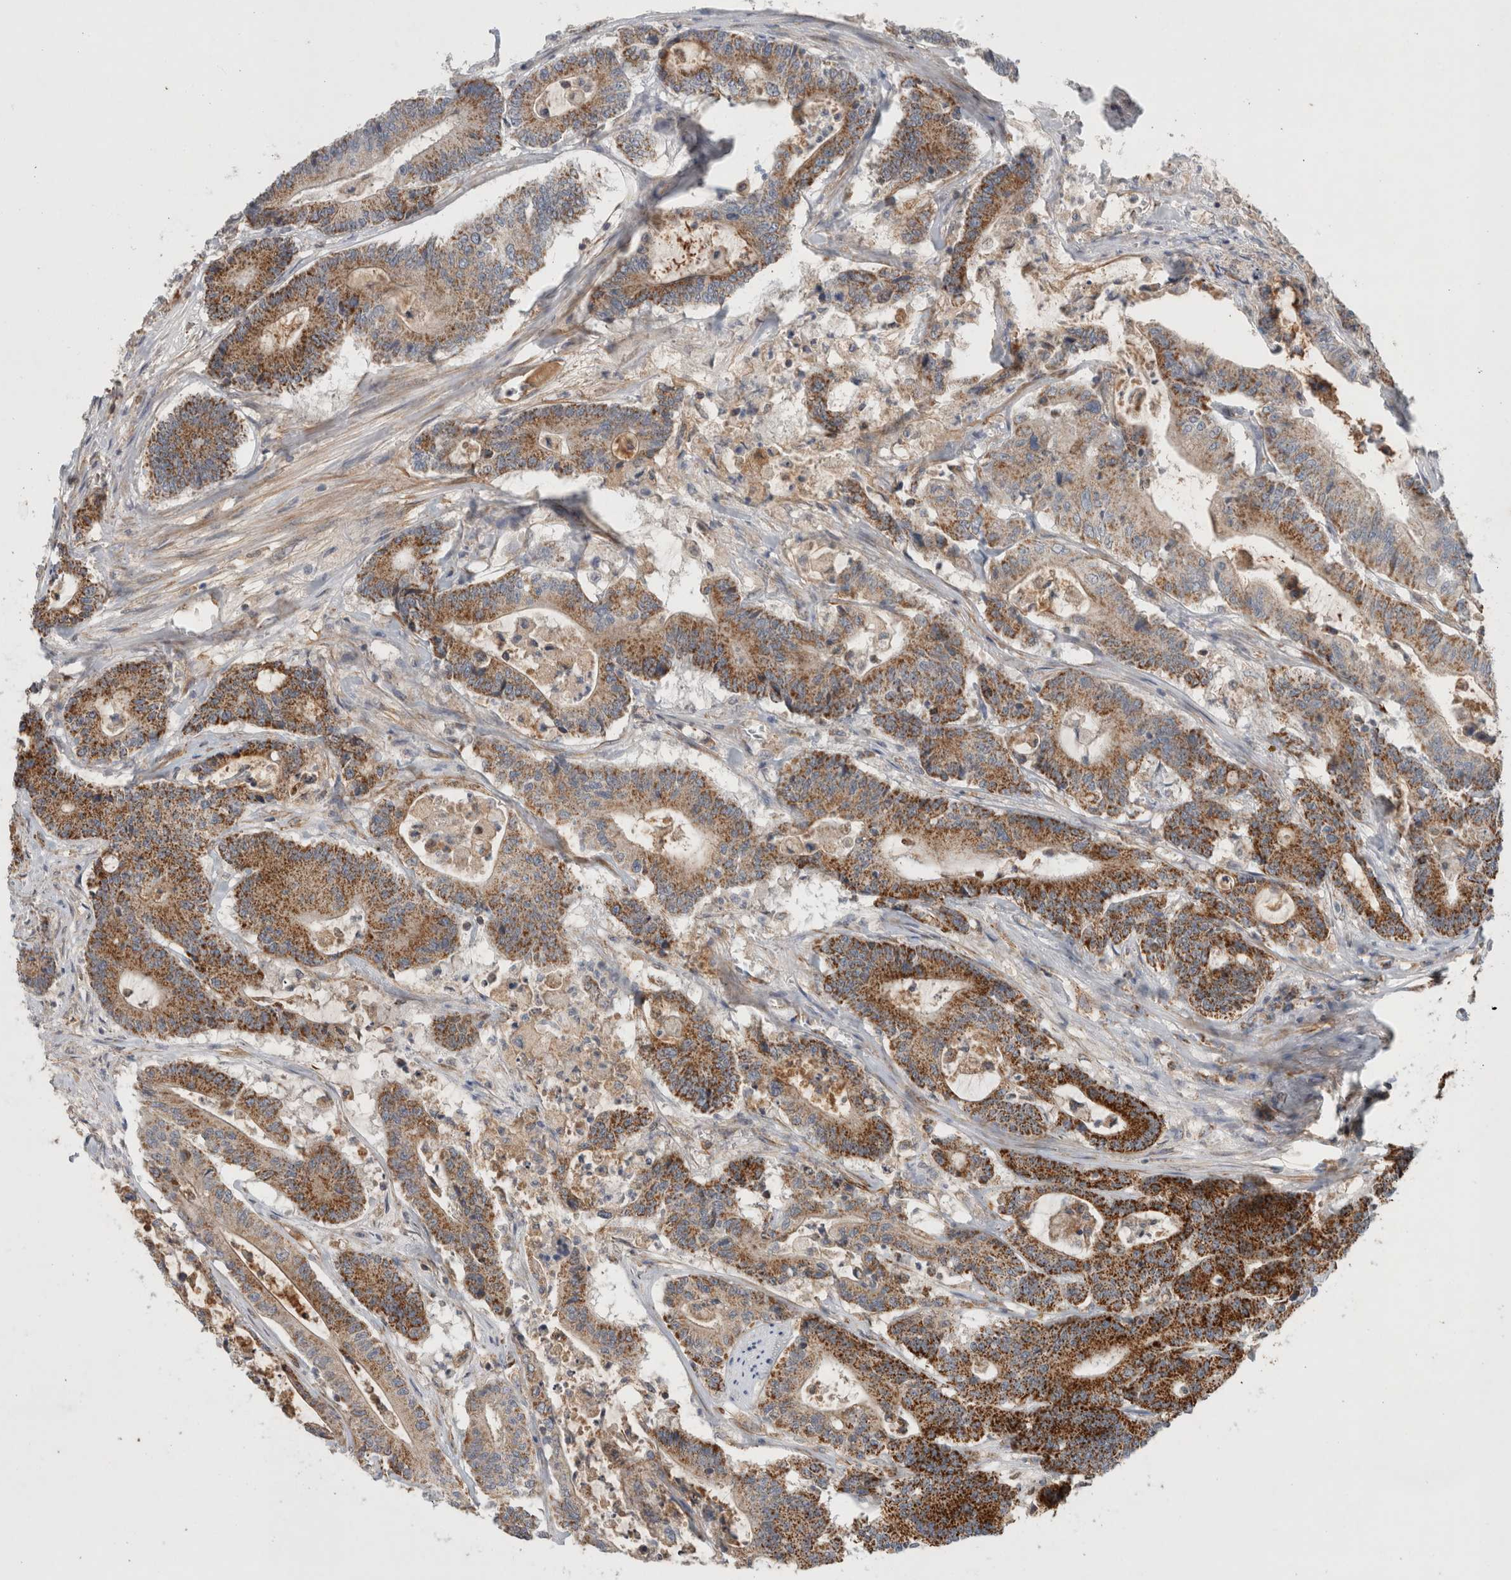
{"staining": {"intensity": "strong", "quantity": ">75%", "location": "cytoplasmic/membranous"}, "tissue": "colorectal cancer", "cell_type": "Tumor cells", "image_type": "cancer", "snomed": [{"axis": "morphology", "description": "Adenocarcinoma, NOS"}, {"axis": "topography", "description": "Colon"}], "caption": "A micrograph of colorectal cancer stained for a protein displays strong cytoplasmic/membranous brown staining in tumor cells. (Brightfield microscopy of DAB IHC at high magnification).", "gene": "MRPS28", "patient": {"sex": "female", "age": 84}}